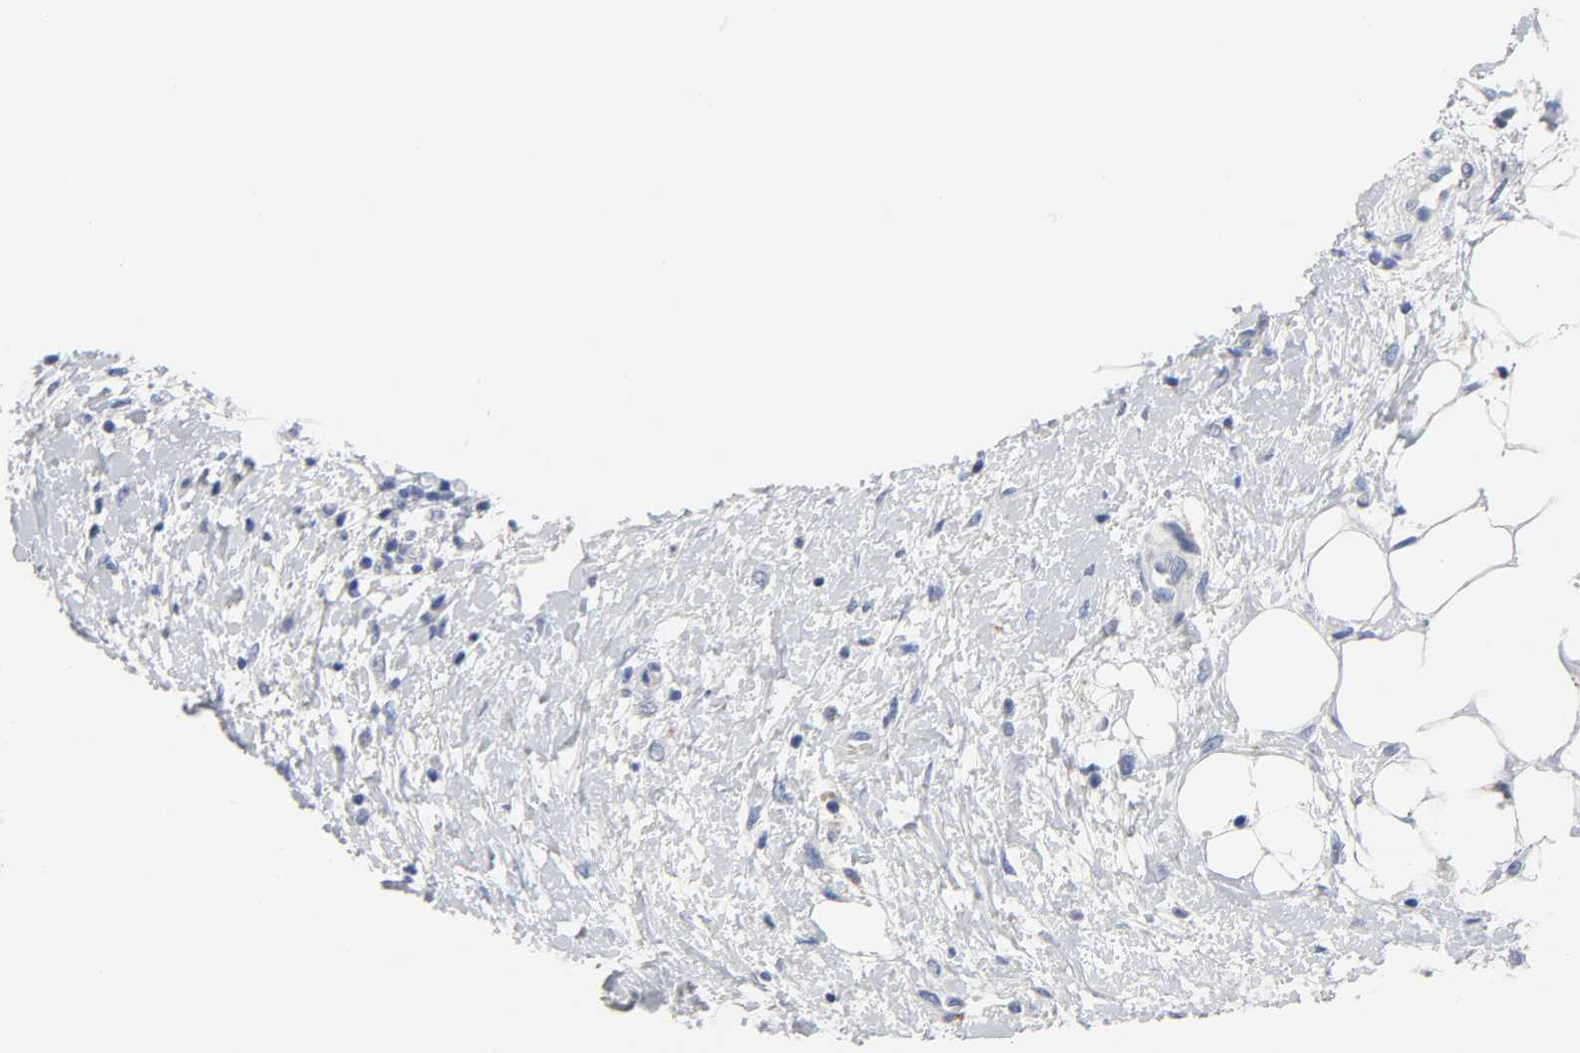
{"staining": {"intensity": "negative", "quantity": "none", "location": "none"}, "tissue": "lymphoma", "cell_type": "Tumor cells", "image_type": "cancer", "snomed": [{"axis": "morphology", "description": "Malignant lymphoma, non-Hodgkin's type, Low grade"}, {"axis": "topography", "description": "Lymph node"}], "caption": "DAB (3,3'-diaminobenzidine) immunohistochemical staining of human lymphoma shows no significant expression in tumor cells. Brightfield microscopy of immunohistochemistry stained with DAB (brown) and hematoxylin (blue), captured at high magnification.", "gene": "PLP1", "patient": {"sex": "female", "age": 76}}